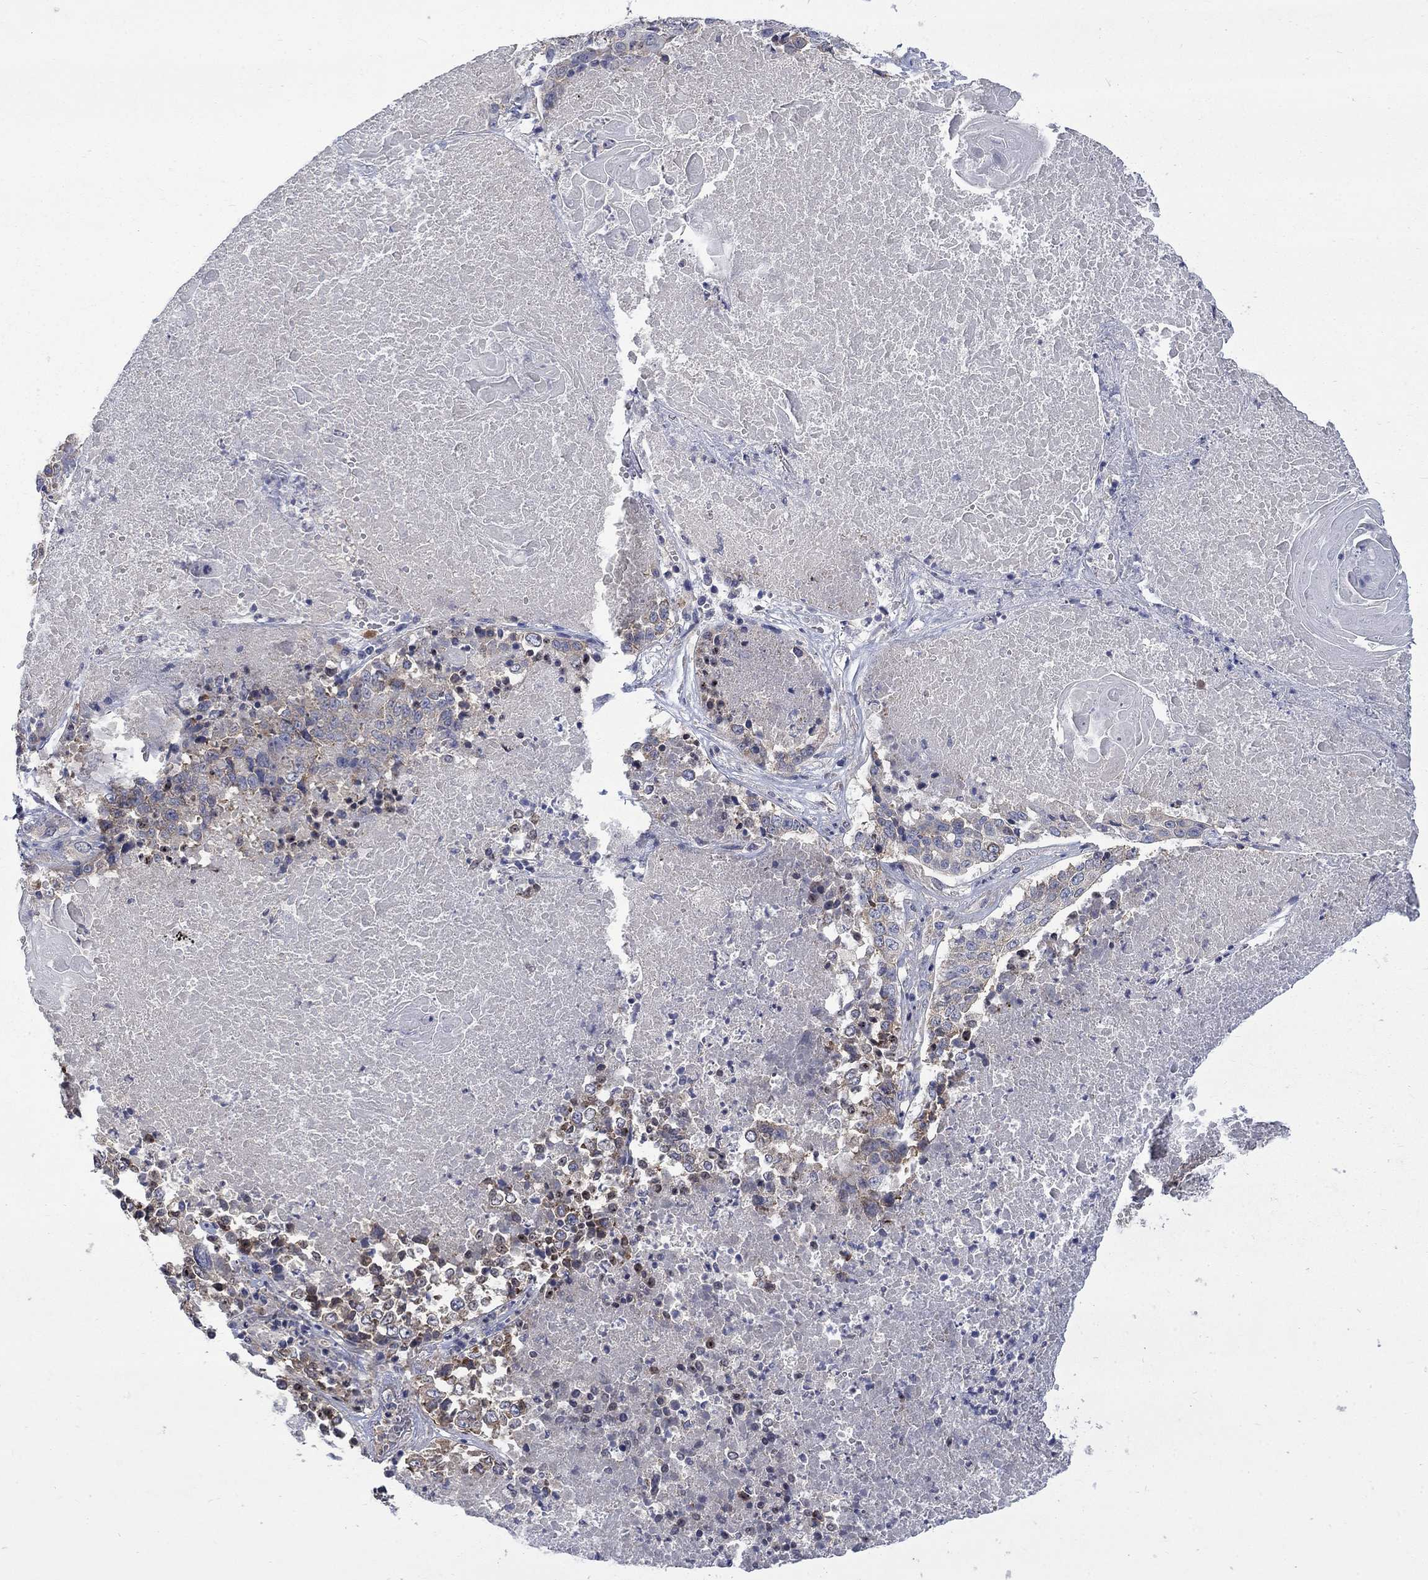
{"staining": {"intensity": "moderate", "quantity": "25%-75%", "location": "cytoplasmic/membranous"}, "tissue": "lung cancer", "cell_type": "Tumor cells", "image_type": "cancer", "snomed": [{"axis": "morphology", "description": "Squamous cell carcinoma, NOS"}, {"axis": "topography", "description": "Lung"}], "caption": "Tumor cells reveal moderate cytoplasmic/membranous expression in approximately 25%-75% of cells in squamous cell carcinoma (lung).", "gene": "HSPA12A", "patient": {"sex": "male", "age": 64}}